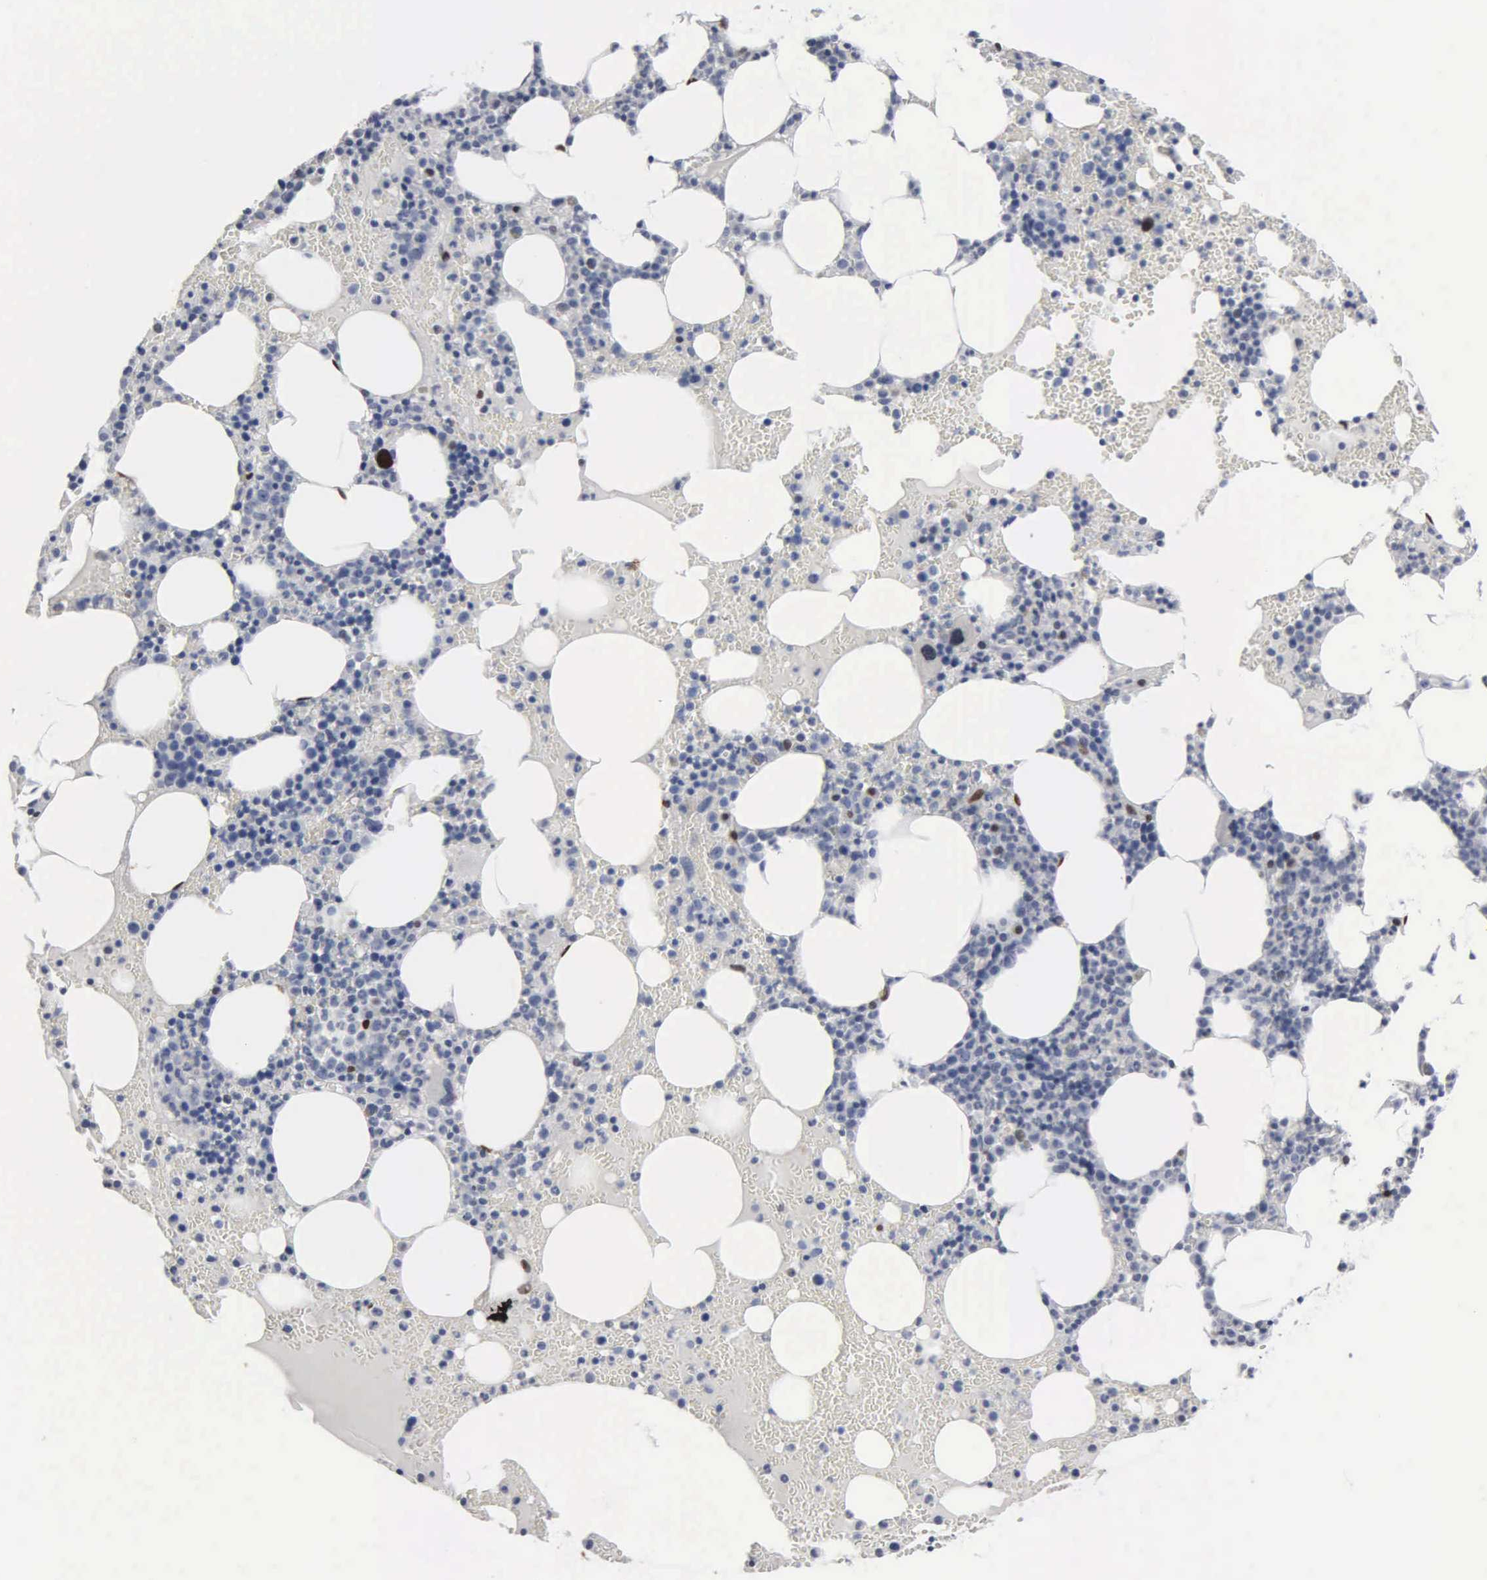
{"staining": {"intensity": "strong", "quantity": "<25%", "location": "cytoplasmic/membranous"}, "tissue": "bone marrow", "cell_type": "Hematopoietic cells", "image_type": "normal", "snomed": [{"axis": "morphology", "description": "Normal tissue, NOS"}, {"axis": "topography", "description": "Bone marrow"}], "caption": "Bone marrow stained with IHC demonstrates strong cytoplasmic/membranous expression in about <25% of hematopoietic cells.", "gene": "FGF2", "patient": {"sex": "female", "age": 72}}